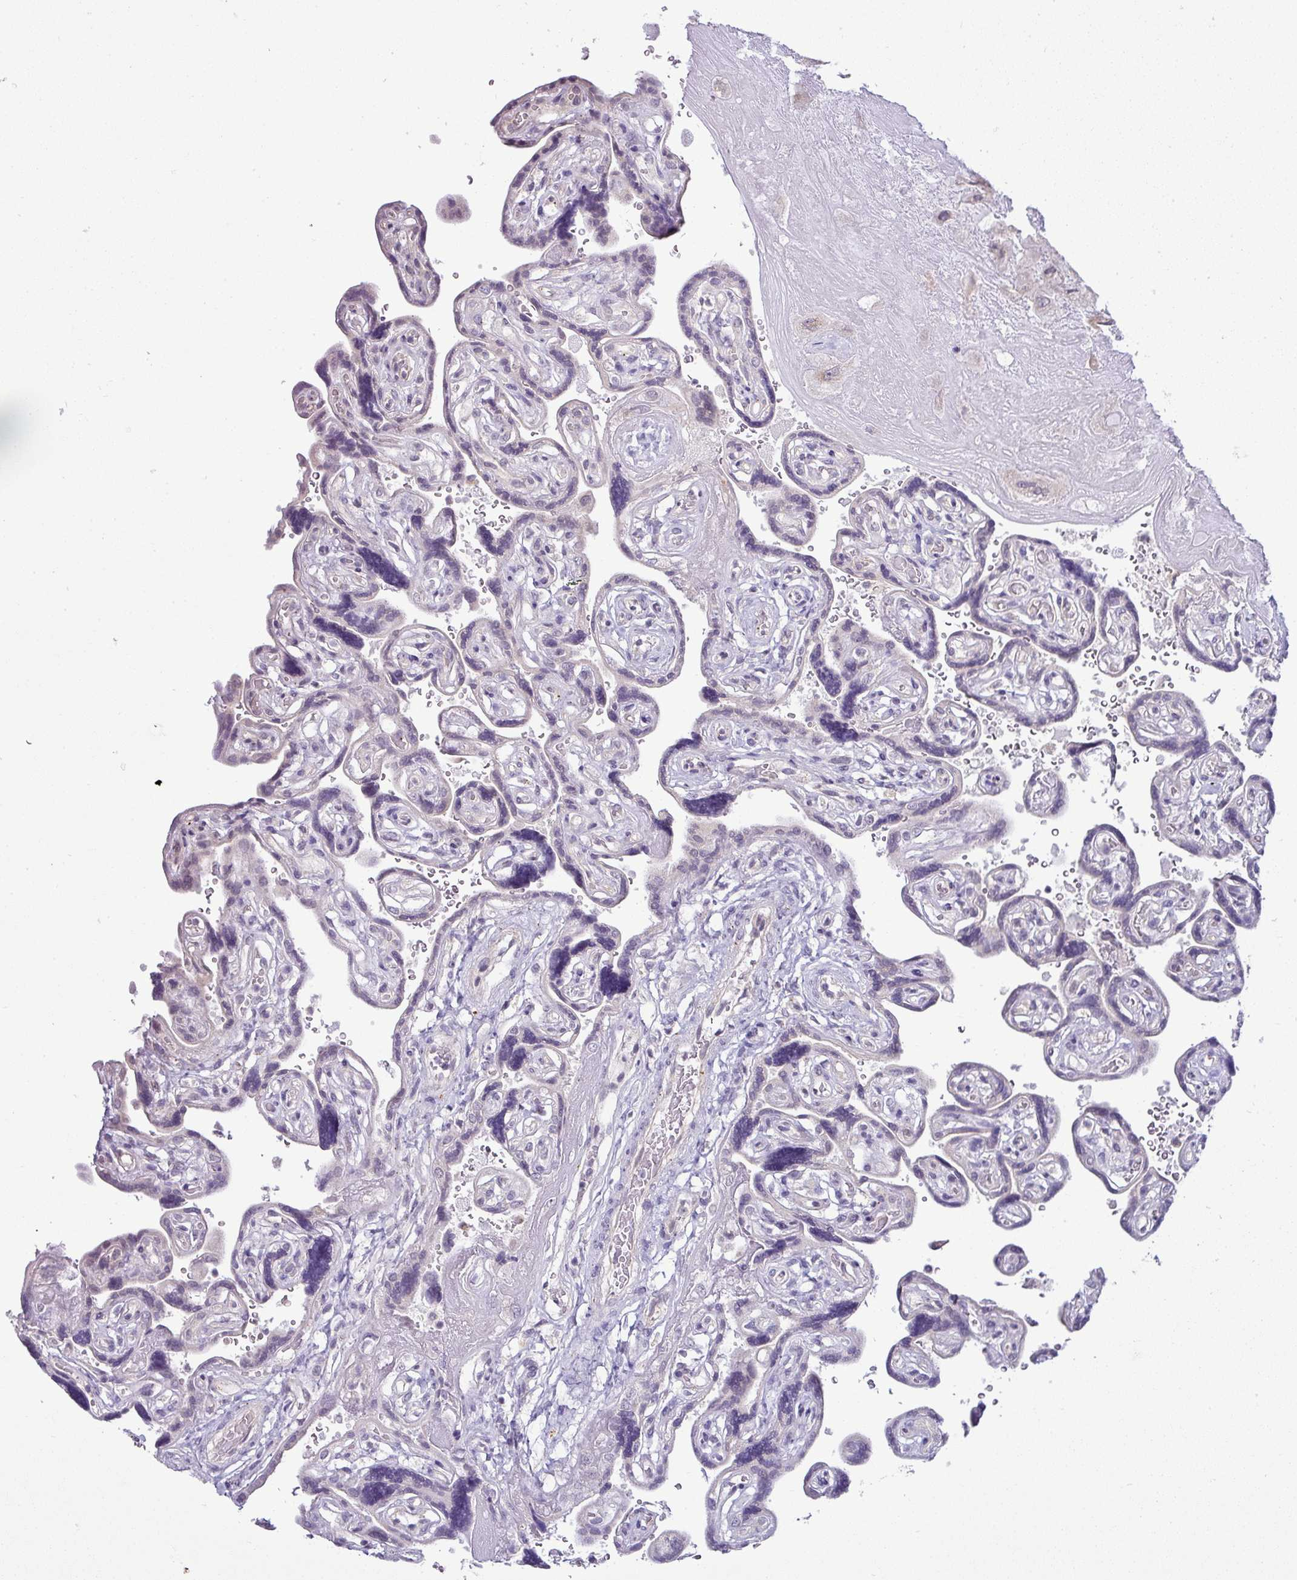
{"staining": {"intensity": "negative", "quantity": "none", "location": "none"}, "tissue": "placenta", "cell_type": "Decidual cells", "image_type": "normal", "snomed": [{"axis": "morphology", "description": "Normal tissue, NOS"}, {"axis": "topography", "description": "Placenta"}], "caption": "Decidual cells show no significant protein positivity in unremarkable placenta.", "gene": "HBEGF", "patient": {"sex": "female", "age": 32}}